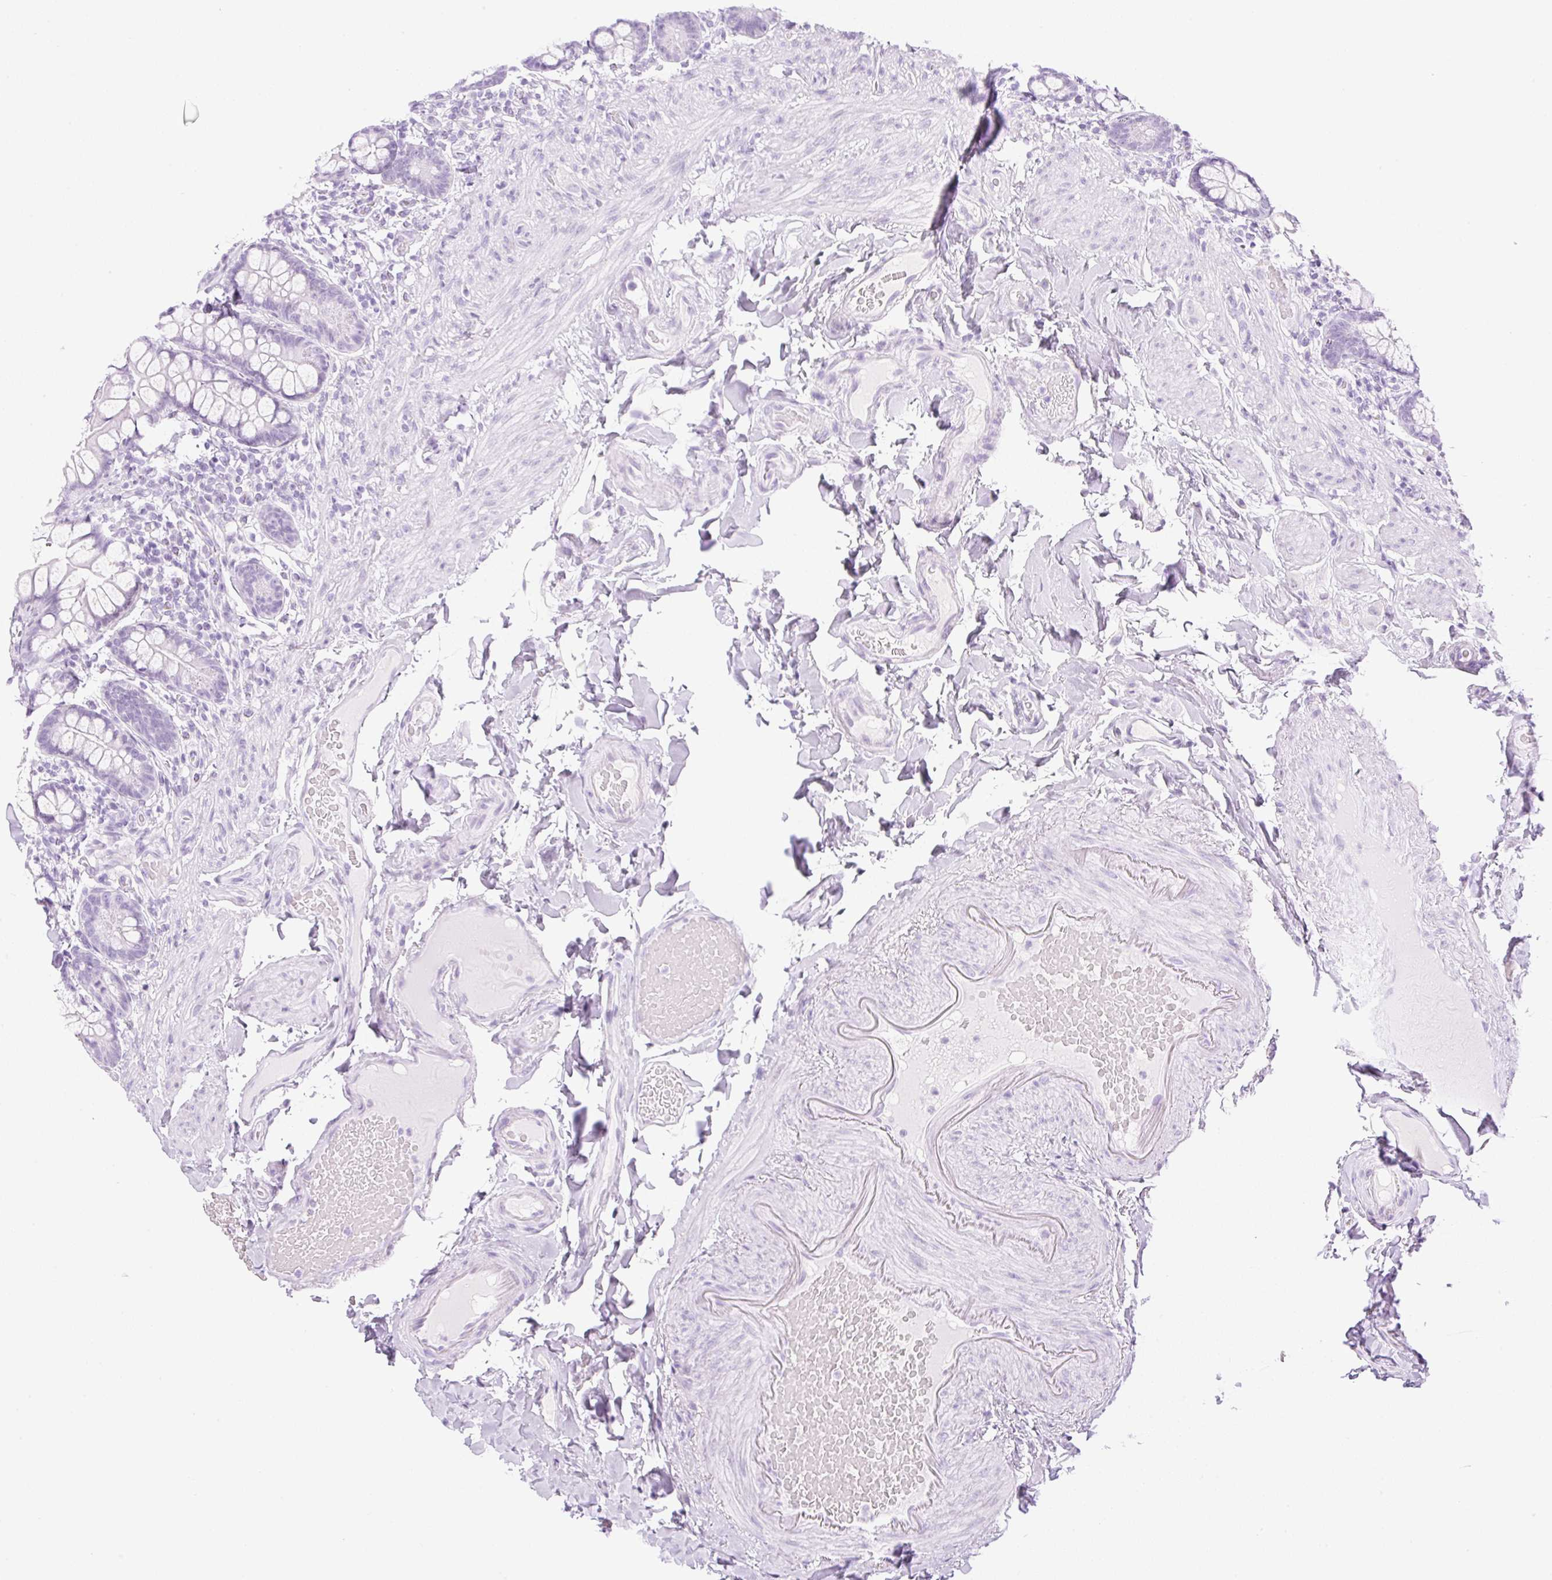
{"staining": {"intensity": "negative", "quantity": "none", "location": "none"}, "tissue": "small intestine", "cell_type": "Glandular cells", "image_type": "normal", "snomed": [{"axis": "morphology", "description": "Normal tissue, NOS"}, {"axis": "topography", "description": "Small intestine"}], "caption": "IHC of benign human small intestine demonstrates no staining in glandular cells. (DAB (3,3'-diaminobenzidine) IHC visualized using brightfield microscopy, high magnification).", "gene": "SPRR4", "patient": {"sex": "male", "age": 70}}